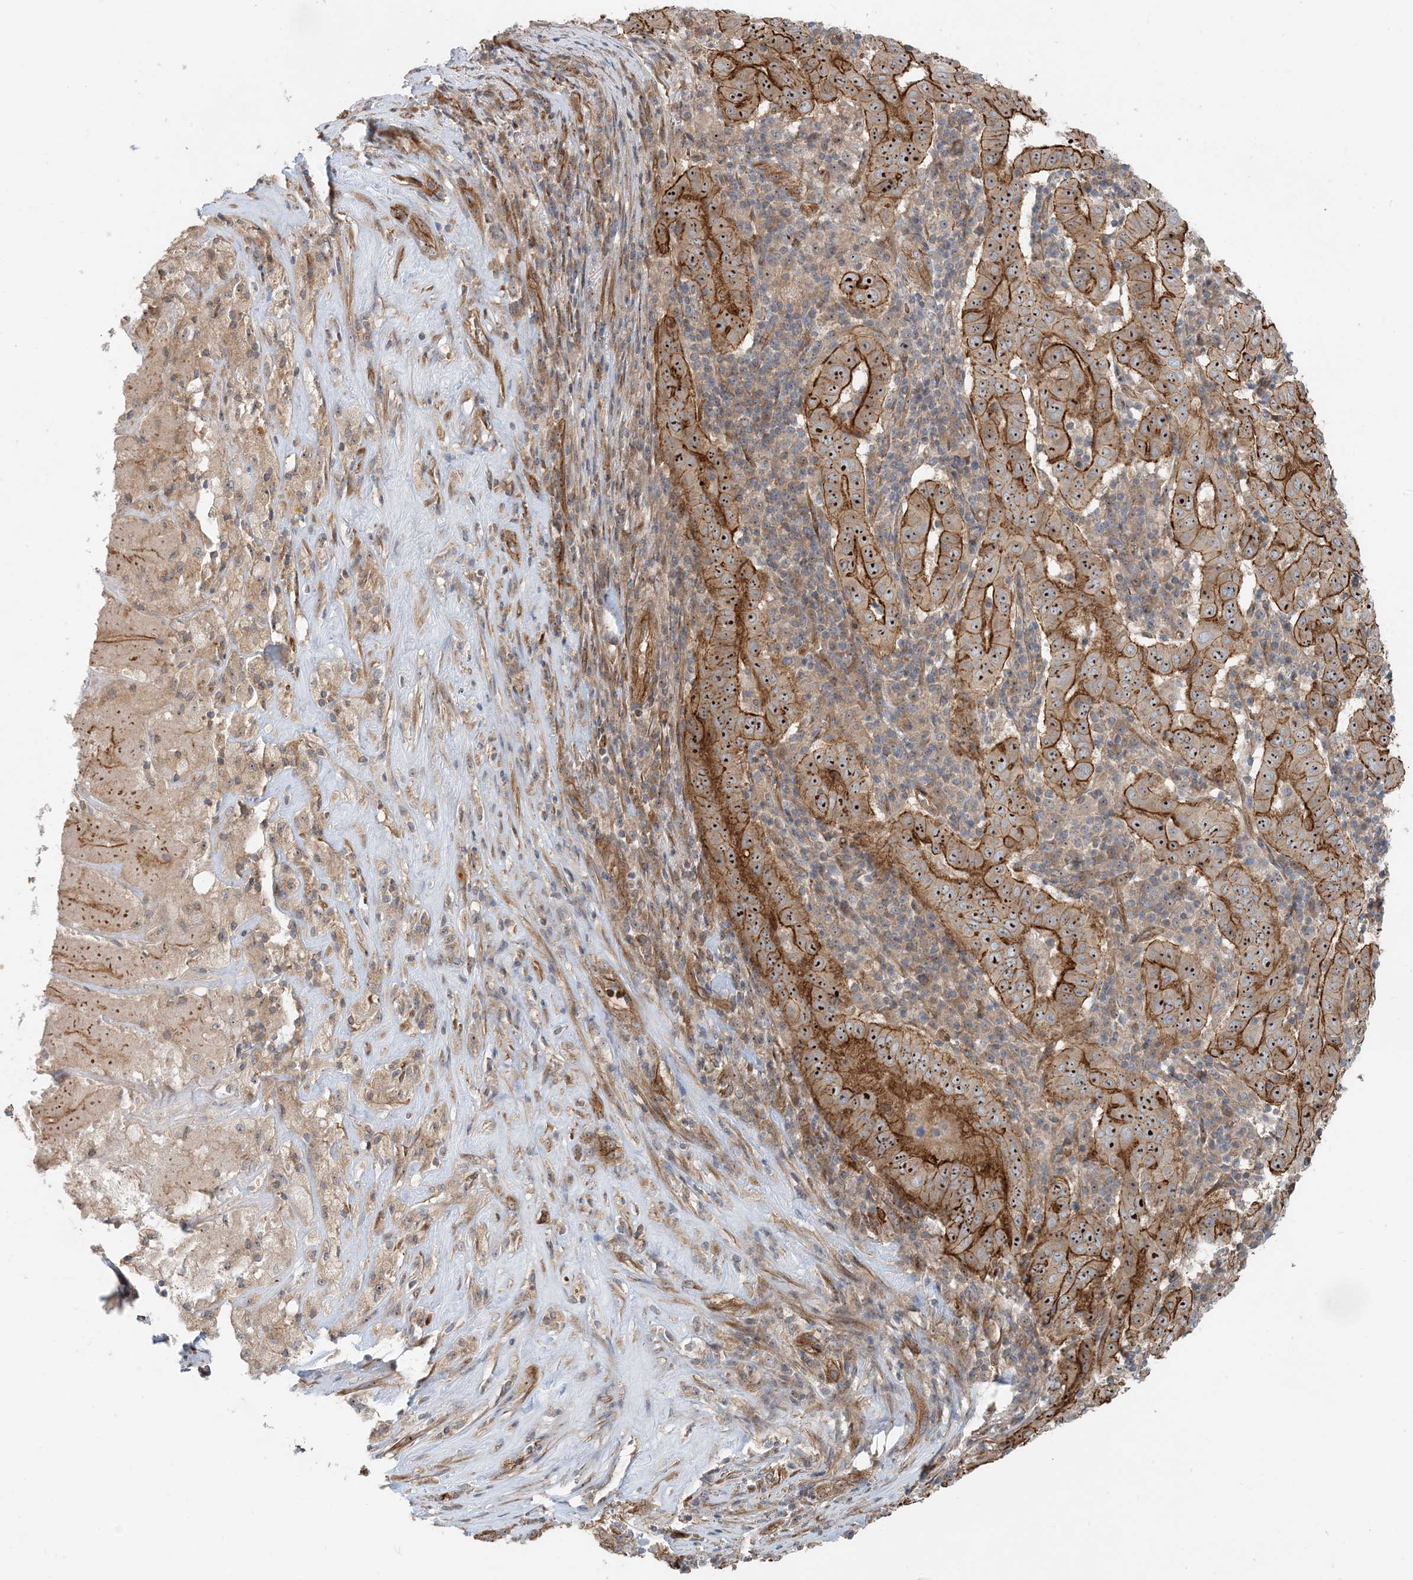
{"staining": {"intensity": "strong", "quantity": ">75%", "location": "cytoplasmic/membranous,nuclear"}, "tissue": "pancreatic cancer", "cell_type": "Tumor cells", "image_type": "cancer", "snomed": [{"axis": "morphology", "description": "Adenocarcinoma, NOS"}, {"axis": "topography", "description": "Pancreas"}], "caption": "High-magnification brightfield microscopy of pancreatic cancer stained with DAB (brown) and counterstained with hematoxylin (blue). tumor cells exhibit strong cytoplasmic/membranous and nuclear staining is seen in about>75% of cells. The staining was performed using DAB to visualize the protein expression in brown, while the nuclei were stained in blue with hematoxylin (Magnification: 20x).", "gene": "MYL5", "patient": {"sex": "male", "age": 63}}